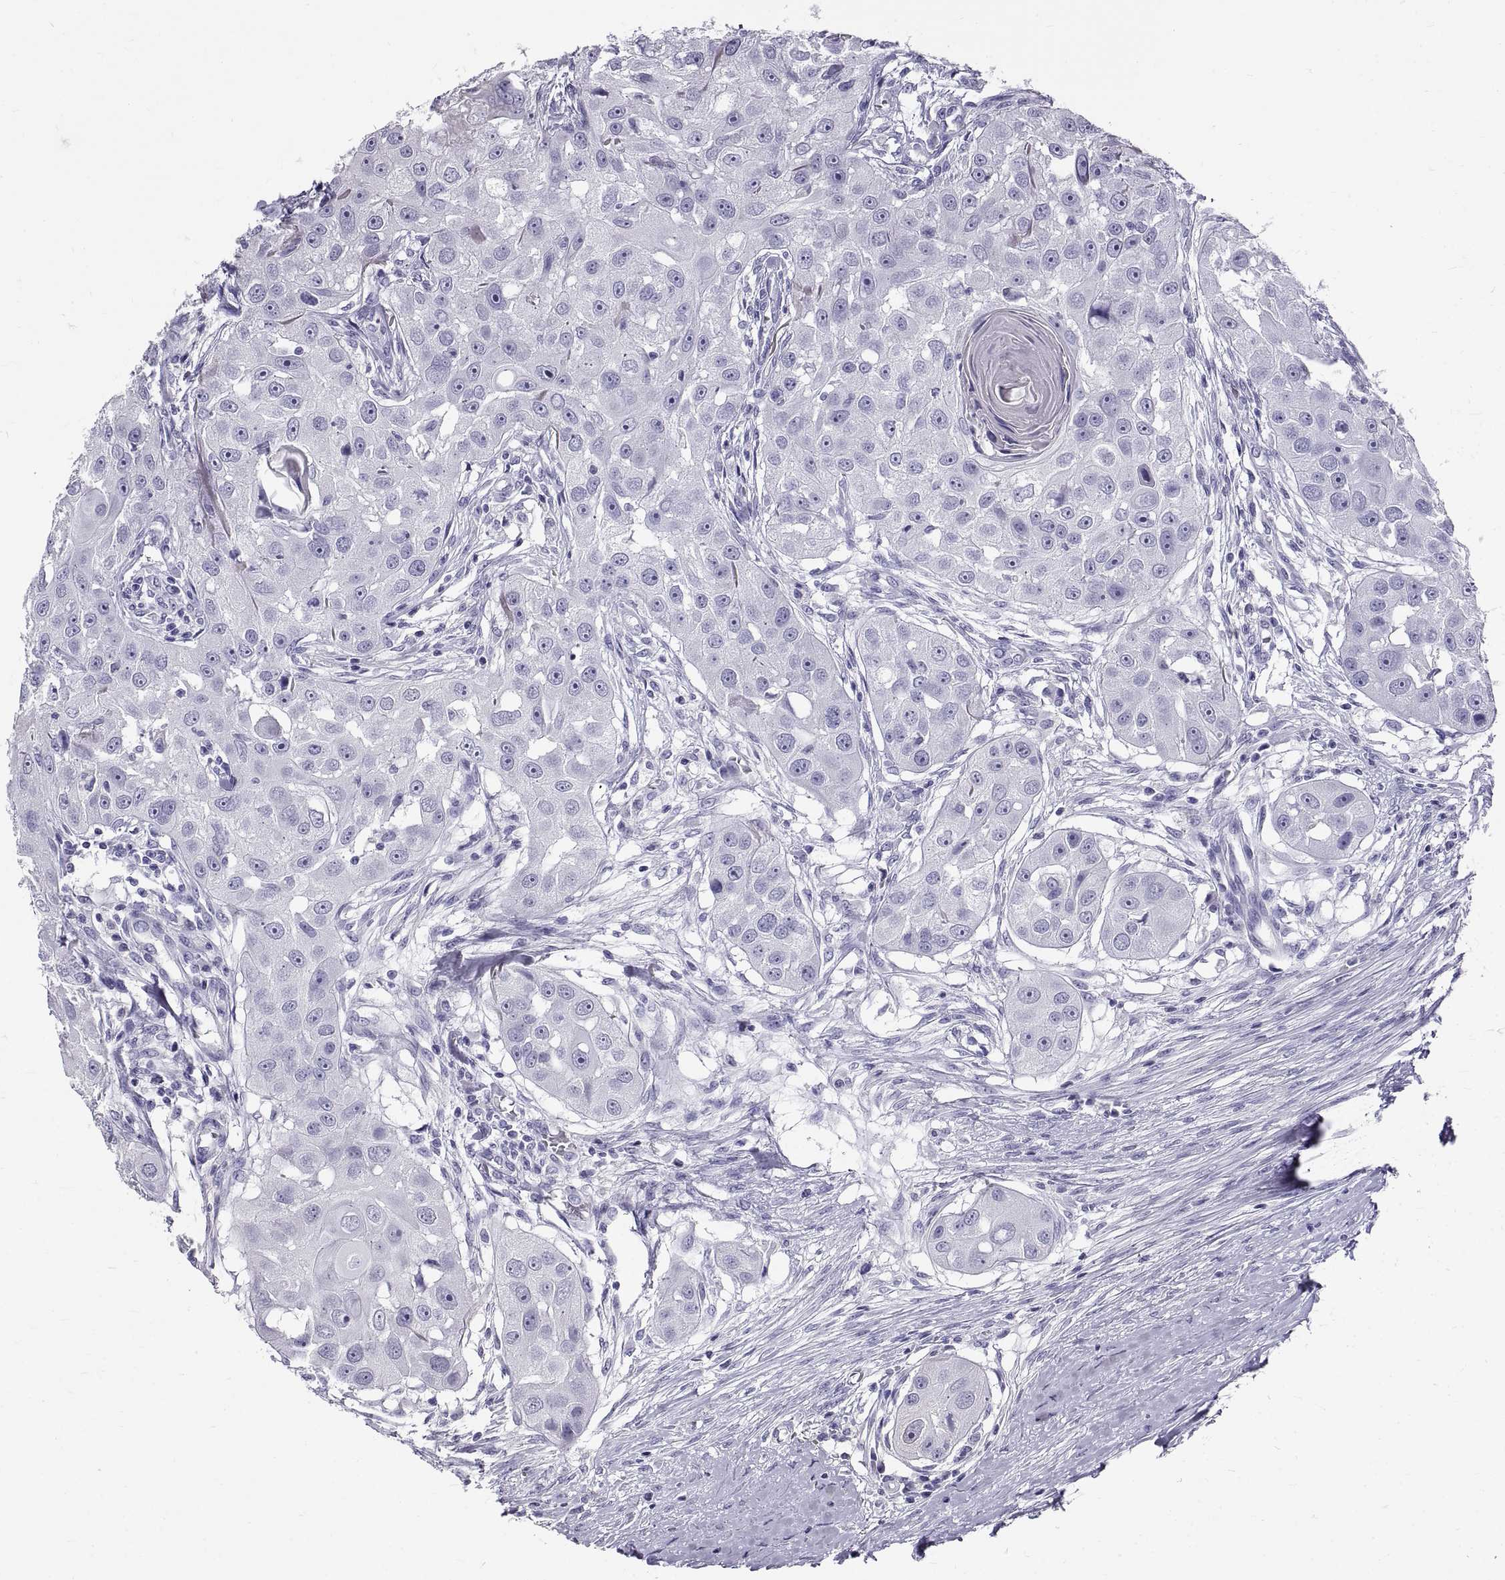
{"staining": {"intensity": "negative", "quantity": "none", "location": "none"}, "tissue": "head and neck cancer", "cell_type": "Tumor cells", "image_type": "cancer", "snomed": [{"axis": "morphology", "description": "Squamous cell carcinoma, NOS"}, {"axis": "topography", "description": "Head-Neck"}], "caption": "DAB immunohistochemical staining of human squamous cell carcinoma (head and neck) demonstrates no significant staining in tumor cells.", "gene": "GNG12", "patient": {"sex": "male", "age": 51}}